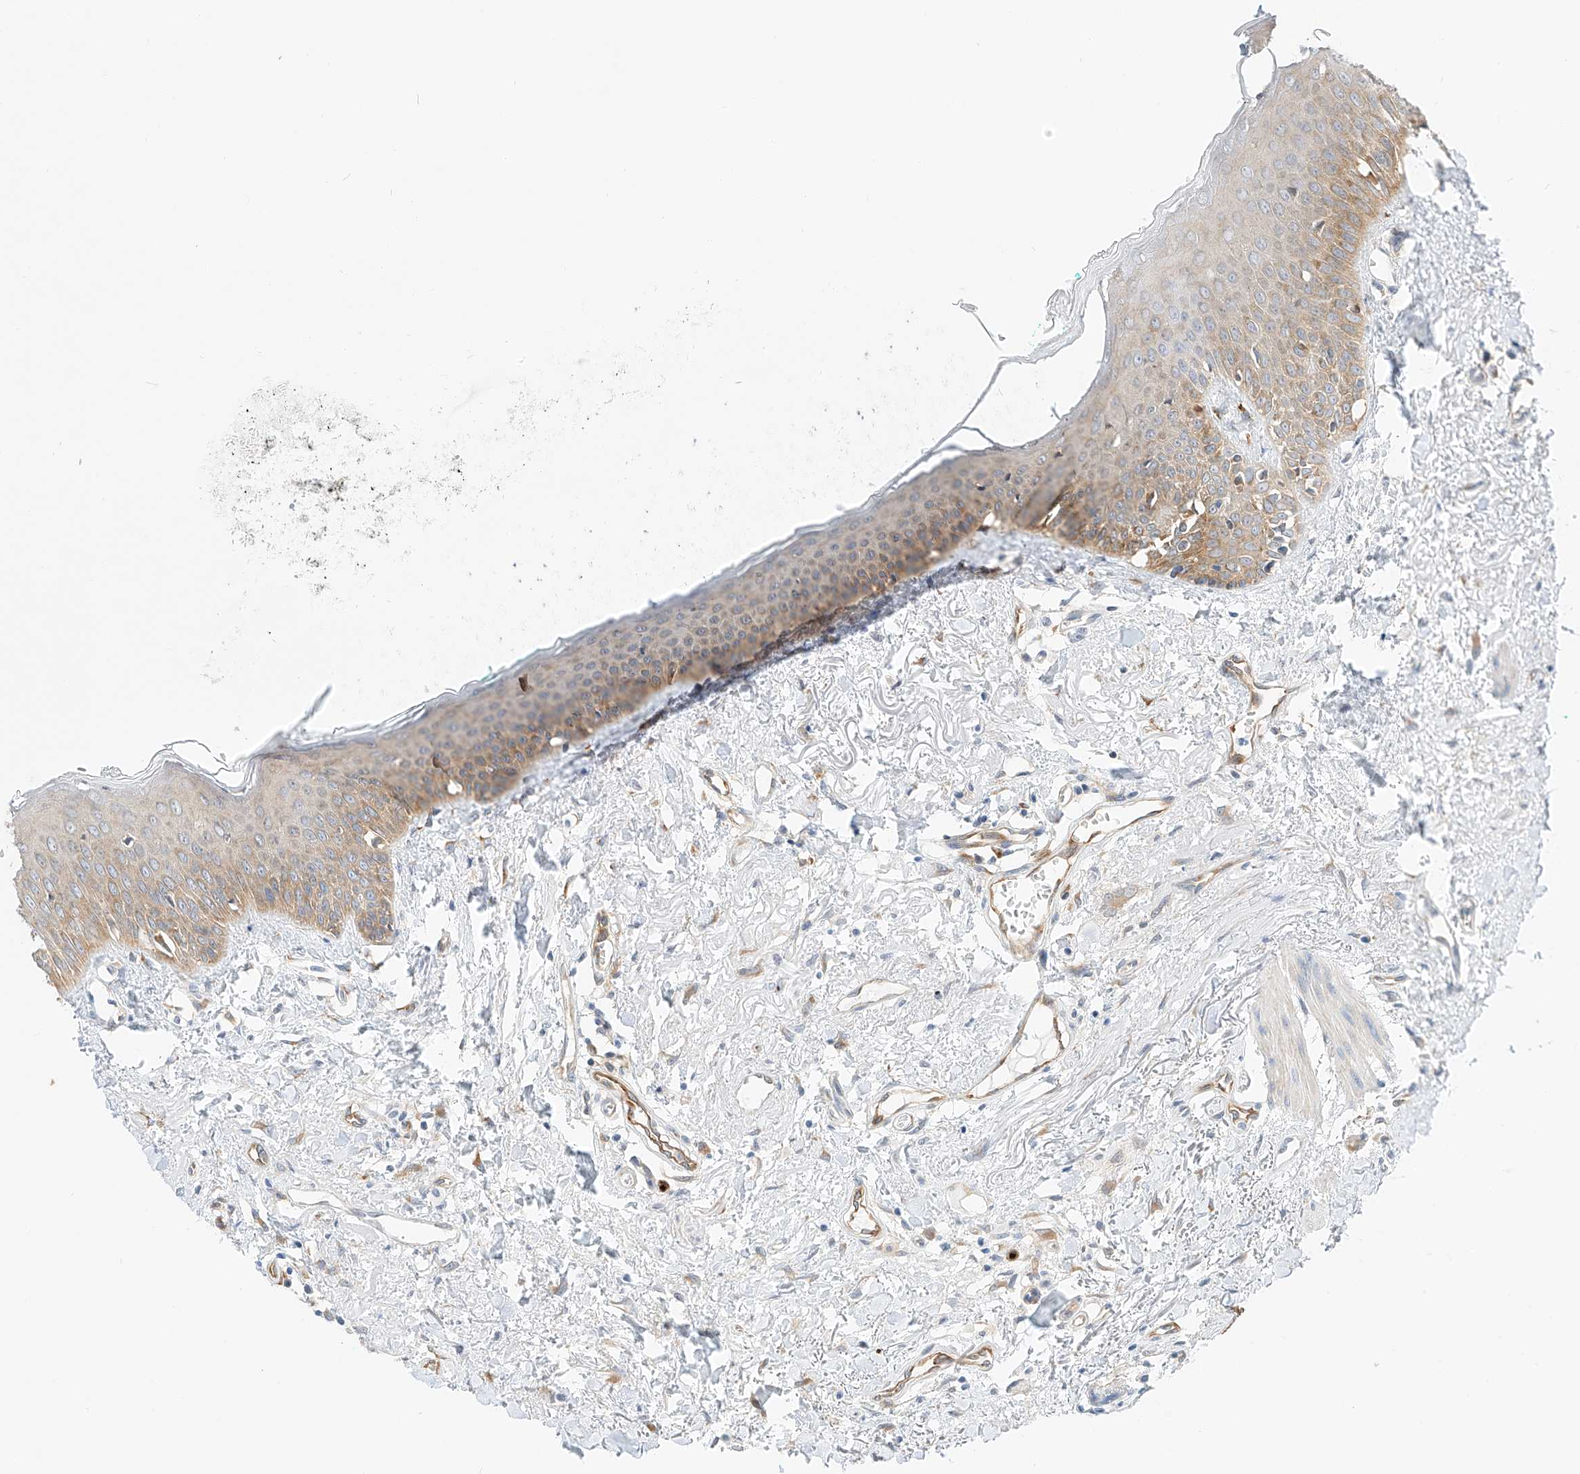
{"staining": {"intensity": "moderate", "quantity": "25%-75%", "location": "cytoplasmic/membranous"}, "tissue": "oral mucosa", "cell_type": "Squamous epithelial cells", "image_type": "normal", "snomed": [{"axis": "morphology", "description": "Normal tissue, NOS"}, {"axis": "topography", "description": "Oral tissue"}], "caption": "Squamous epithelial cells show moderate cytoplasmic/membranous expression in approximately 25%-75% of cells in unremarkable oral mucosa.", "gene": "CARMIL1", "patient": {"sex": "female", "age": 70}}